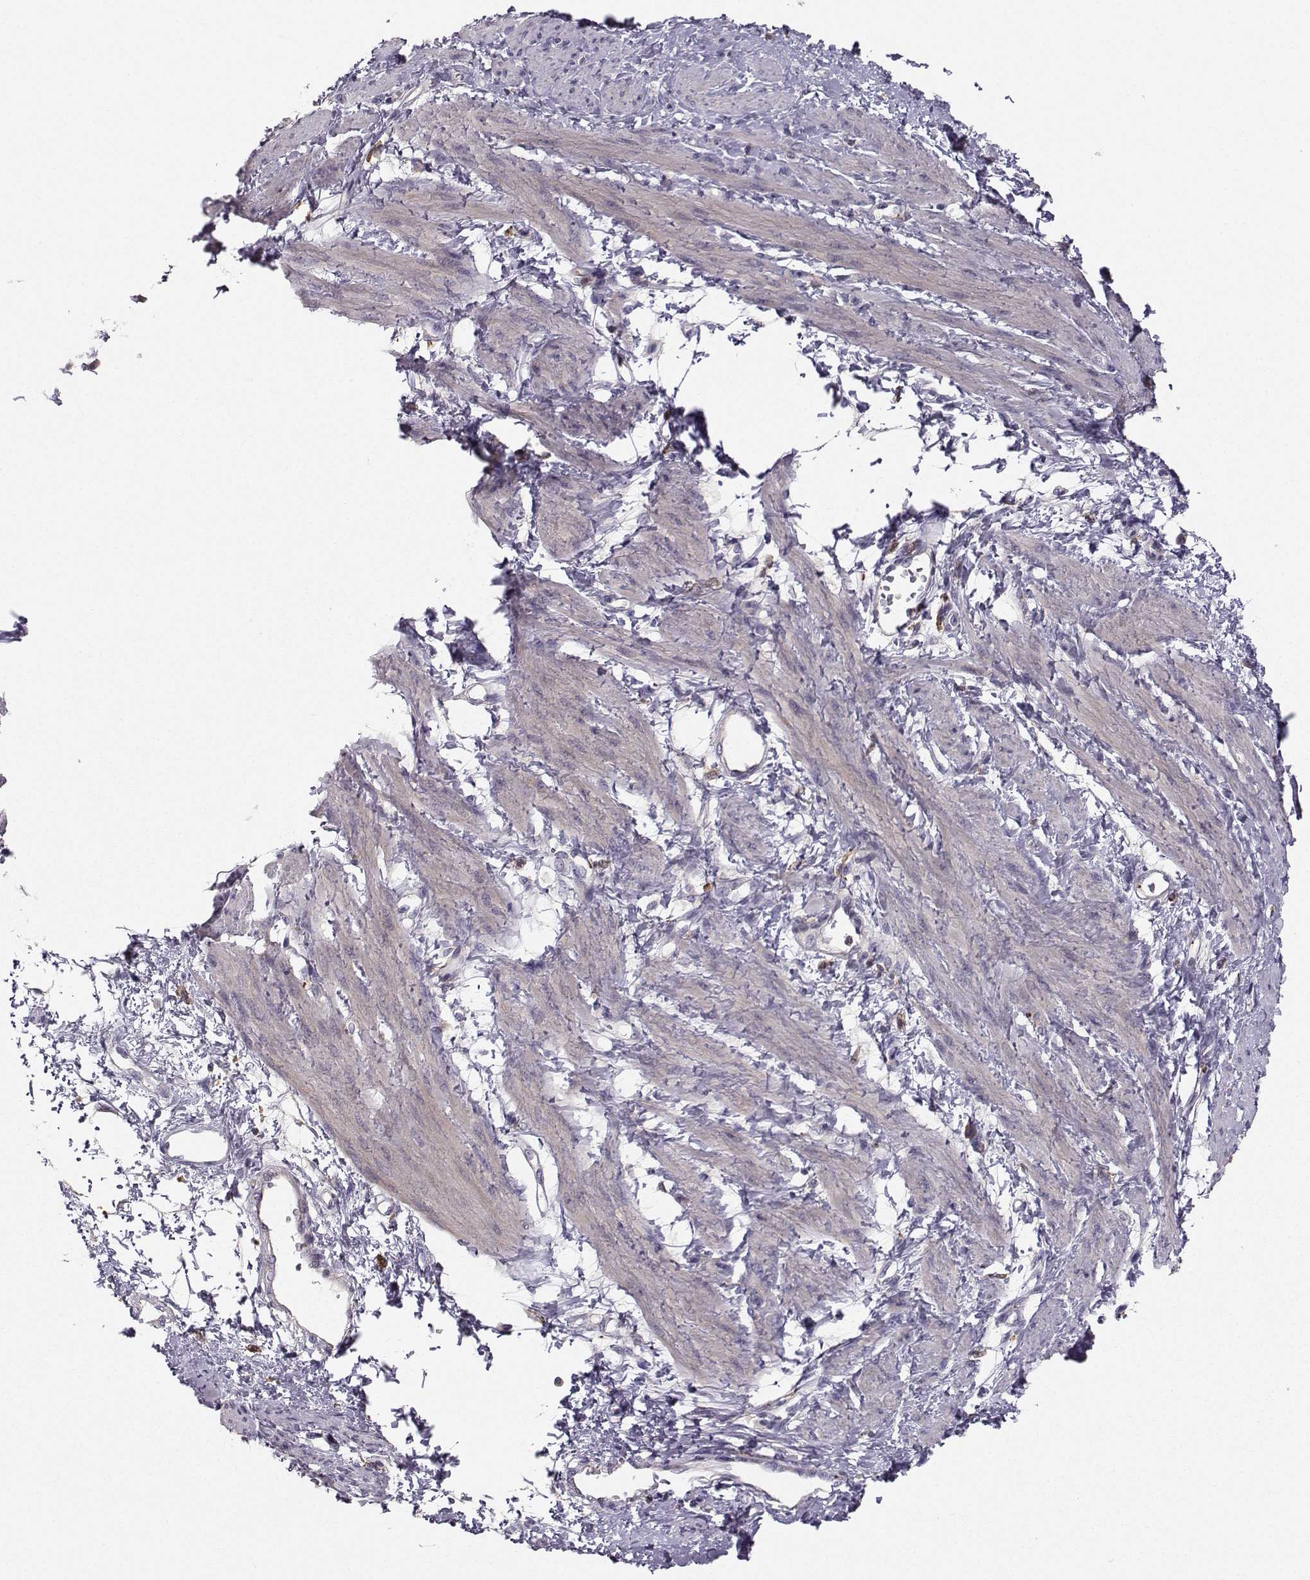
{"staining": {"intensity": "negative", "quantity": "none", "location": "none"}, "tissue": "smooth muscle", "cell_type": "Smooth muscle cells", "image_type": "normal", "snomed": [{"axis": "morphology", "description": "Normal tissue, NOS"}, {"axis": "topography", "description": "Smooth muscle"}, {"axis": "topography", "description": "Uterus"}], "caption": "DAB immunohistochemical staining of benign human smooth muscle demonstrates no significant staining in smooth muscle cells.", "gene": "ASB16", "patient": {"sex": "female", "age": 39}}